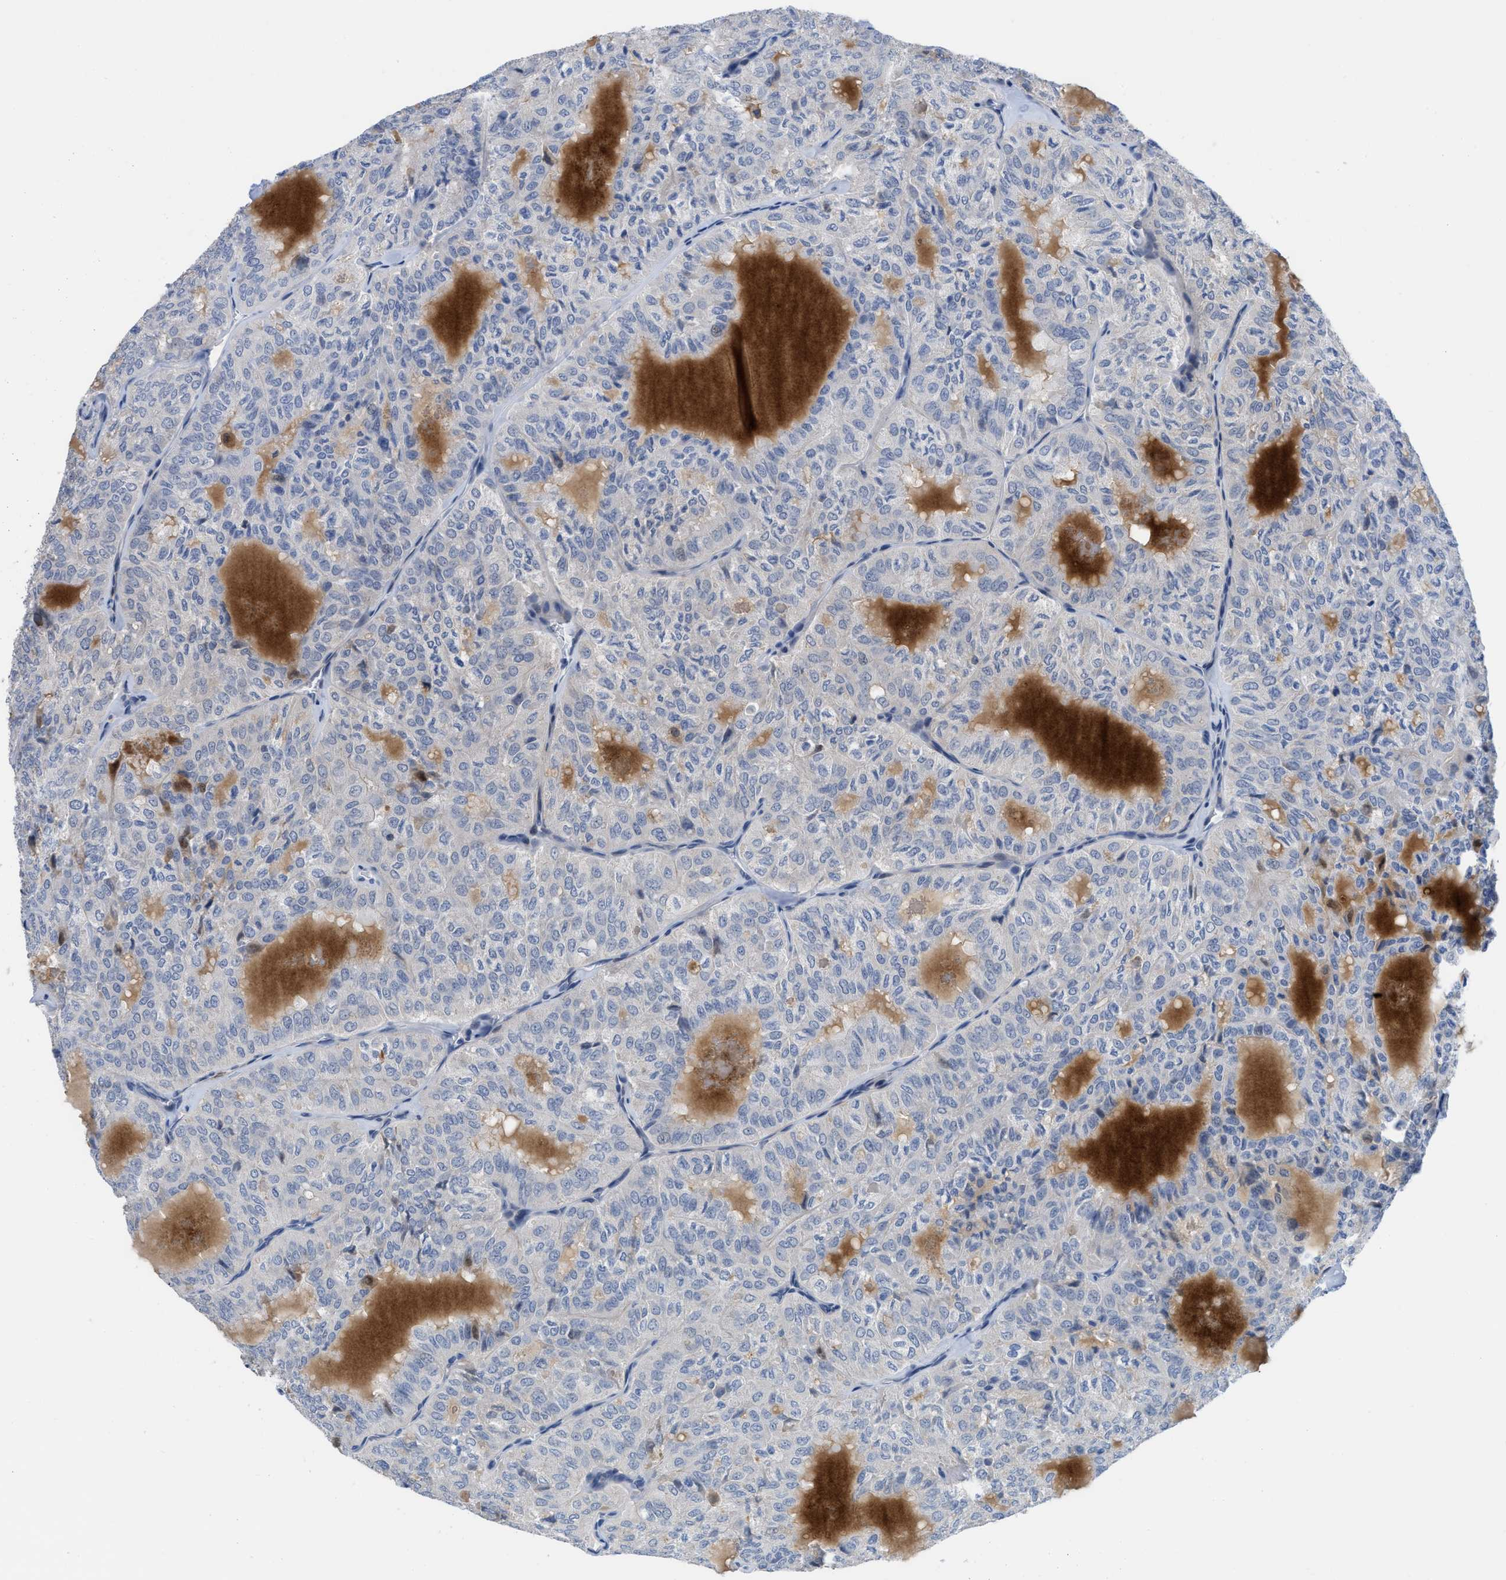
{"staining": {"intensity": "negative", "quantity": "none", "location": "none"}, "tissue": "thyroid cancer", "cell_type": "Tumor cells", "image_type": "cancer", "snomed": [{"axis": "morphology", "description": "Follicular adenoma carcinoma, NOS"}, {"axis": "topography", "description": "Thyroid gland"}], "caption": "Thyroid follicular adenoma carcinoma was stained to show a protein in brown. There is no significant staining in tumor cells. (DAB IHC visualized using brightfield microscopy, high magnification).", "gene": "OR9K2", "patient": {"sex": "male", "age": 75}}